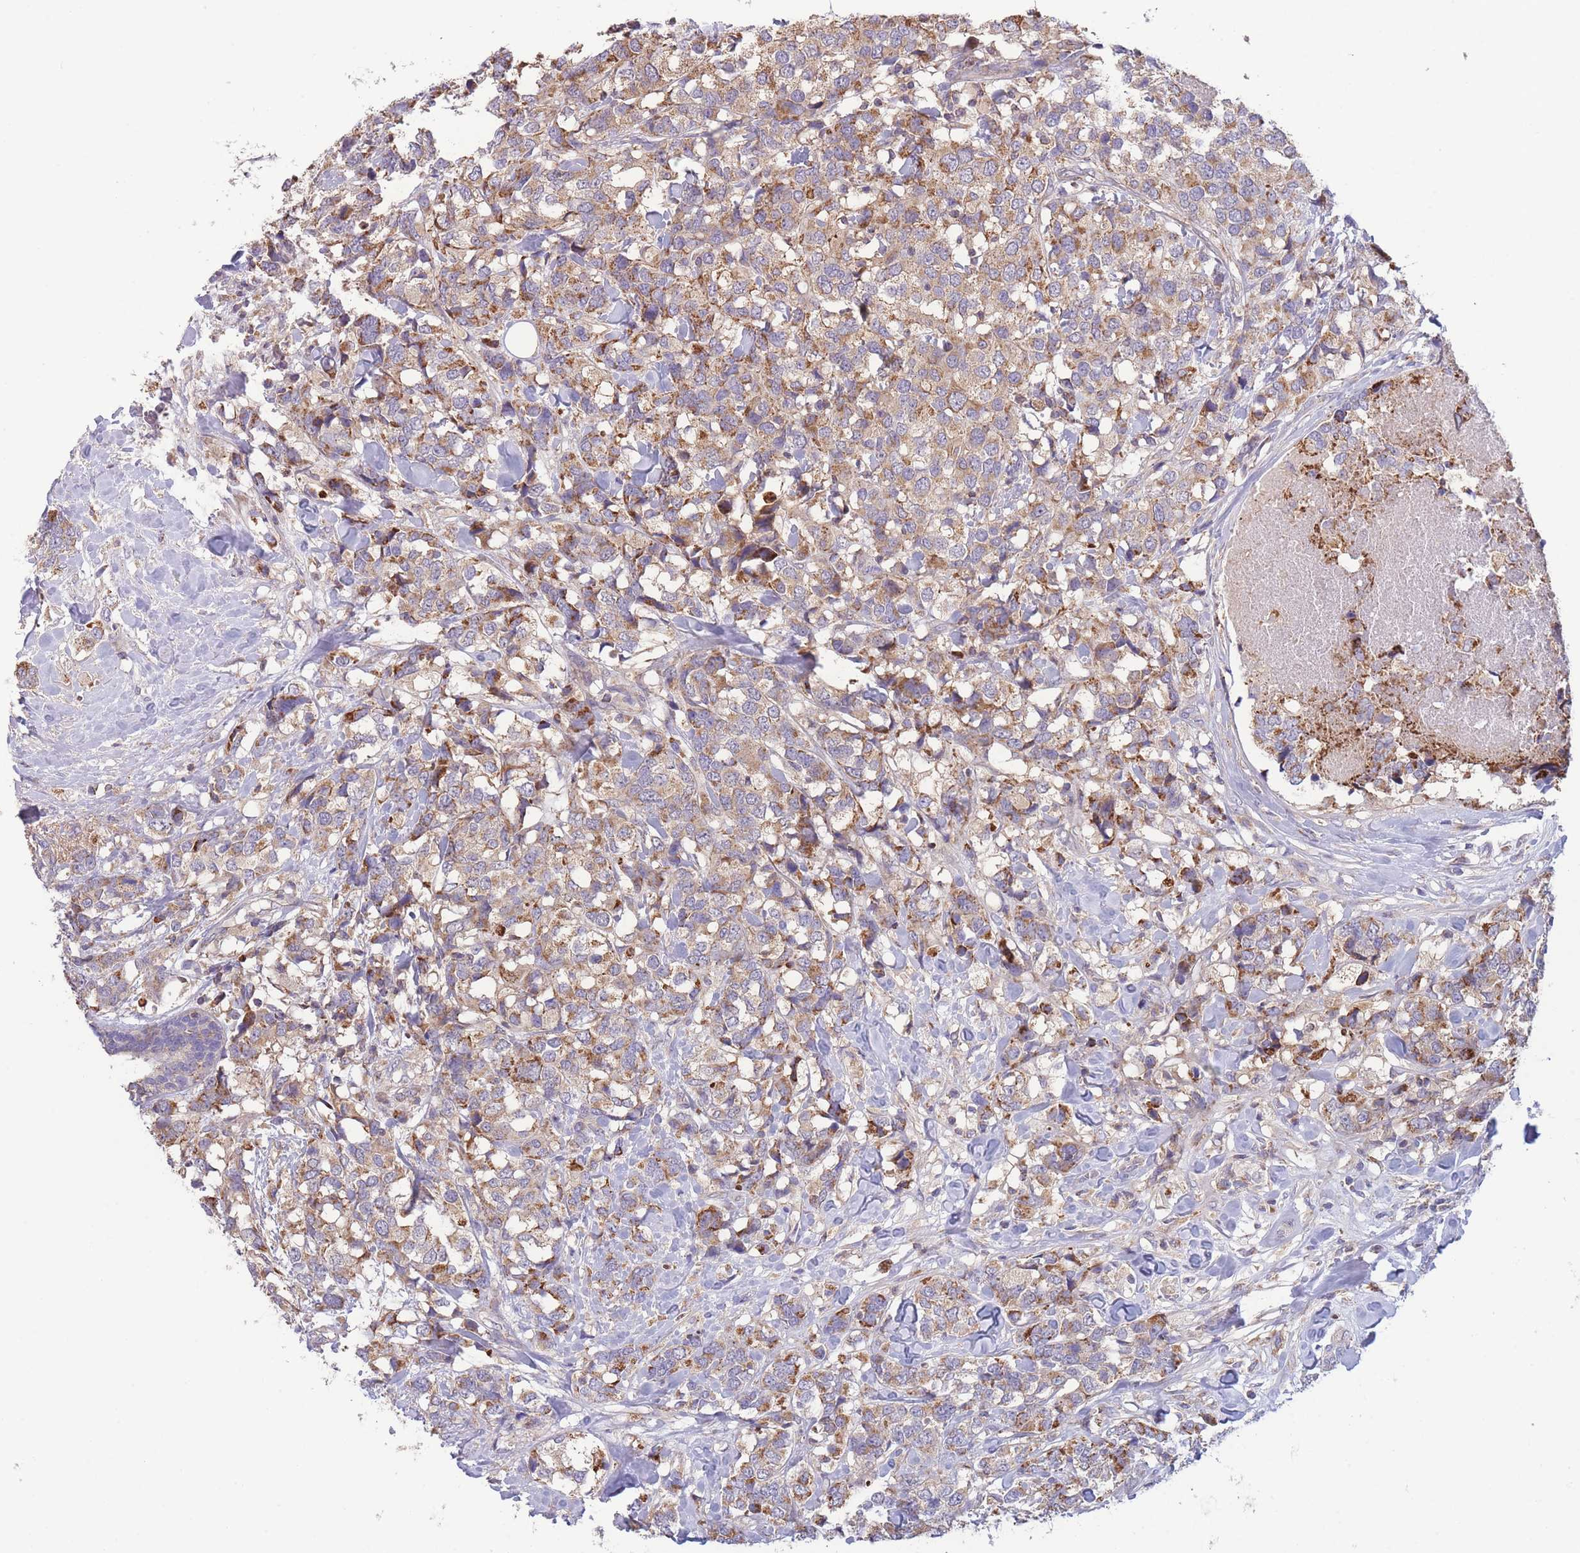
{"staining": {"intensity": "moderate", "quantity": "25%-75%", "location": "cytoplasmic/membranous"}, "tissue": "breast cancer", "cell_type": "Tumor cells", "image_type": "cancer", "snomed": [{"axis": "morphology", "description": "Lobular carcinoma"}, {"axis": "topography", "description": "Breast"}], "caption": "A micrograph of human breast lobular carcinoma stained for a protein shows moderate cytoplasmic/membranous brown staining in tumor cells.", "gene": "SLC25A42", "patient": {"sex": "female", "age": 59}}